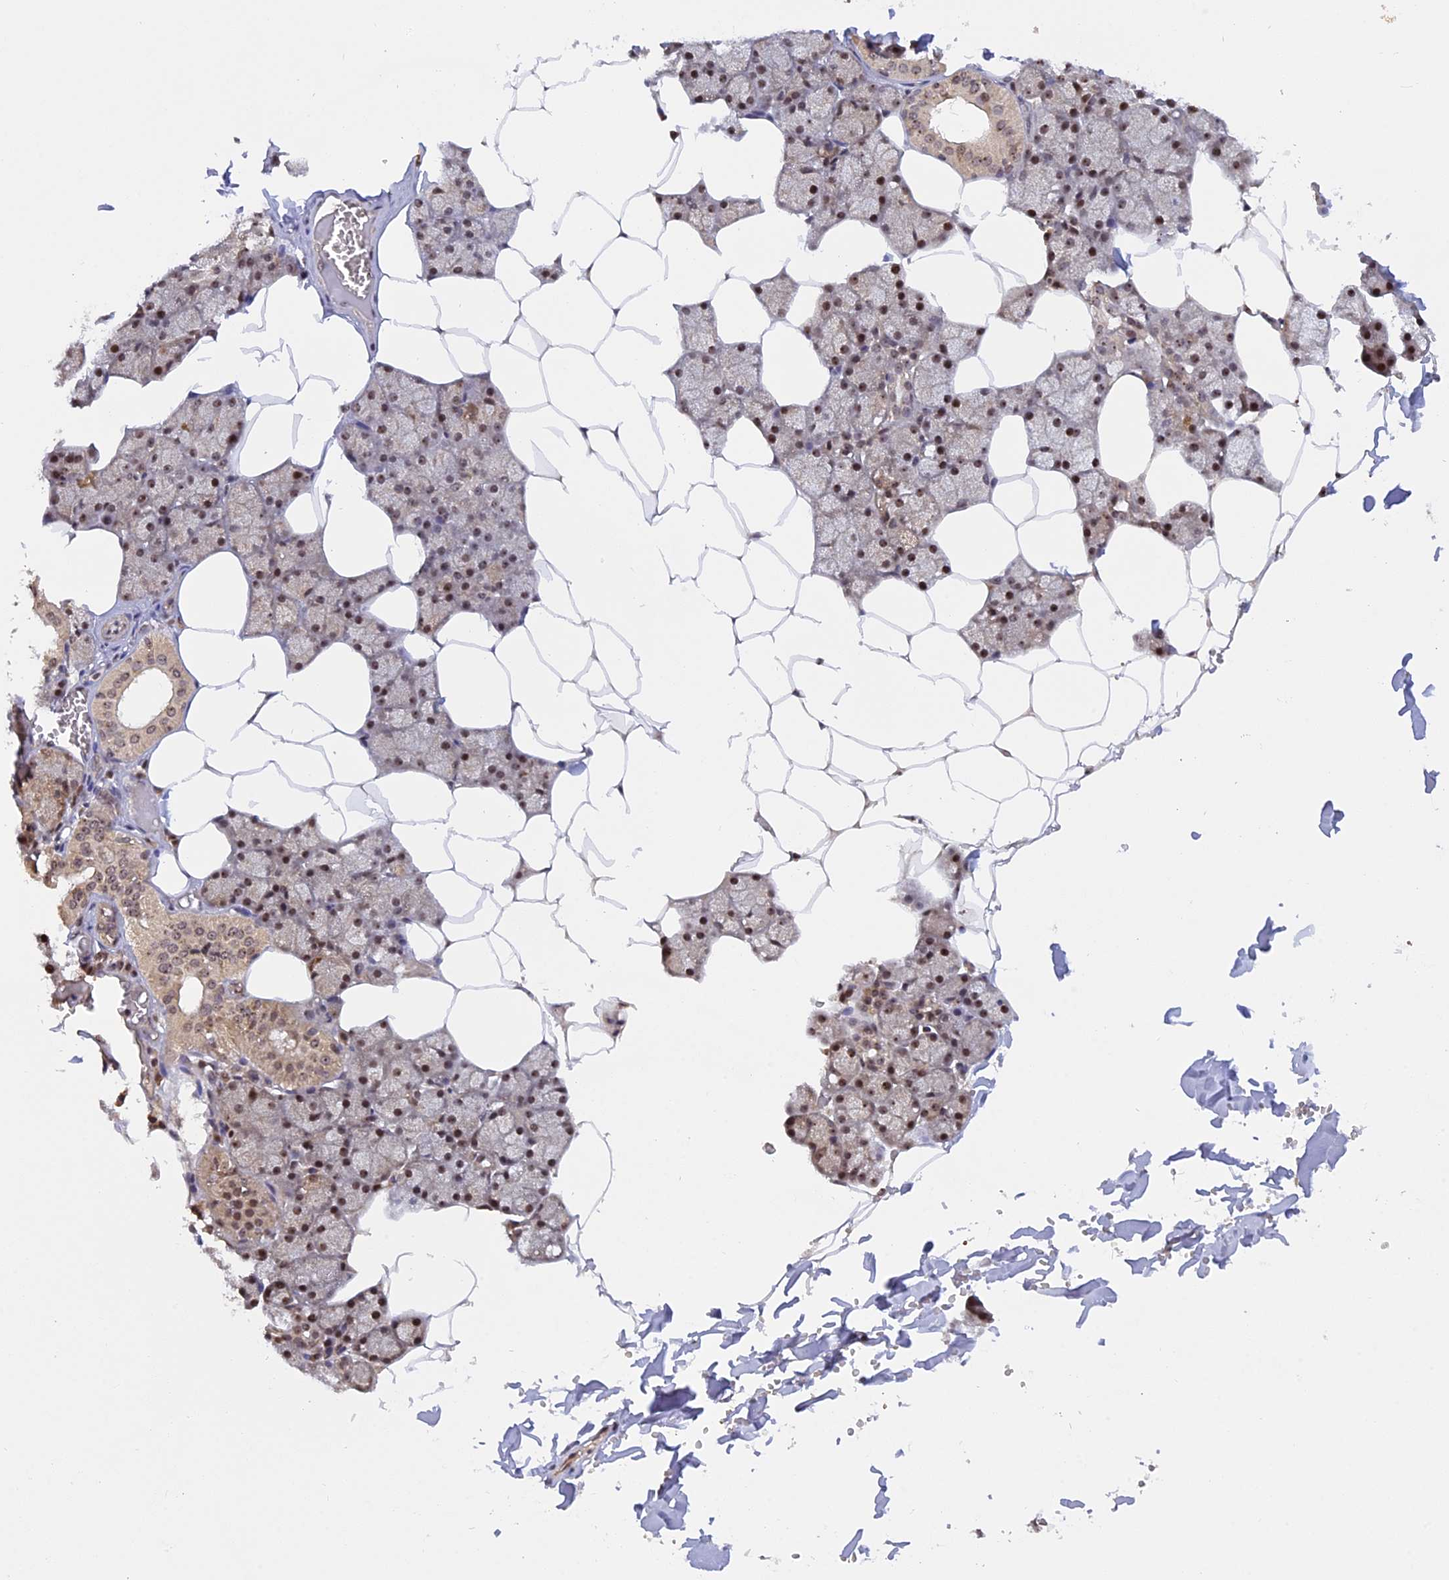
{"staining": {"intensity": "moderate", "quantity": "25%-75%", "location": "cytoplasmic/membranous,nuclear"}, "tissue": "salivary gland", "cell_type": "Glandular cells", "image_type": "normal", "snomed": [{"axis": "morphology", "description": "Normal tissue, NOS"}, {"axis": "topography", "description": "Salivary gland"}], "caption": "DAB immunohistochemical staining of normal salivary gland displays moderate cytoplasmic/membranous,nuclear protein expression in approximately 25%-75% of glandular cells. Nuclei are stained in blue.", "gene": "MGA", "patient": {"sex": "male", "age": 62}}